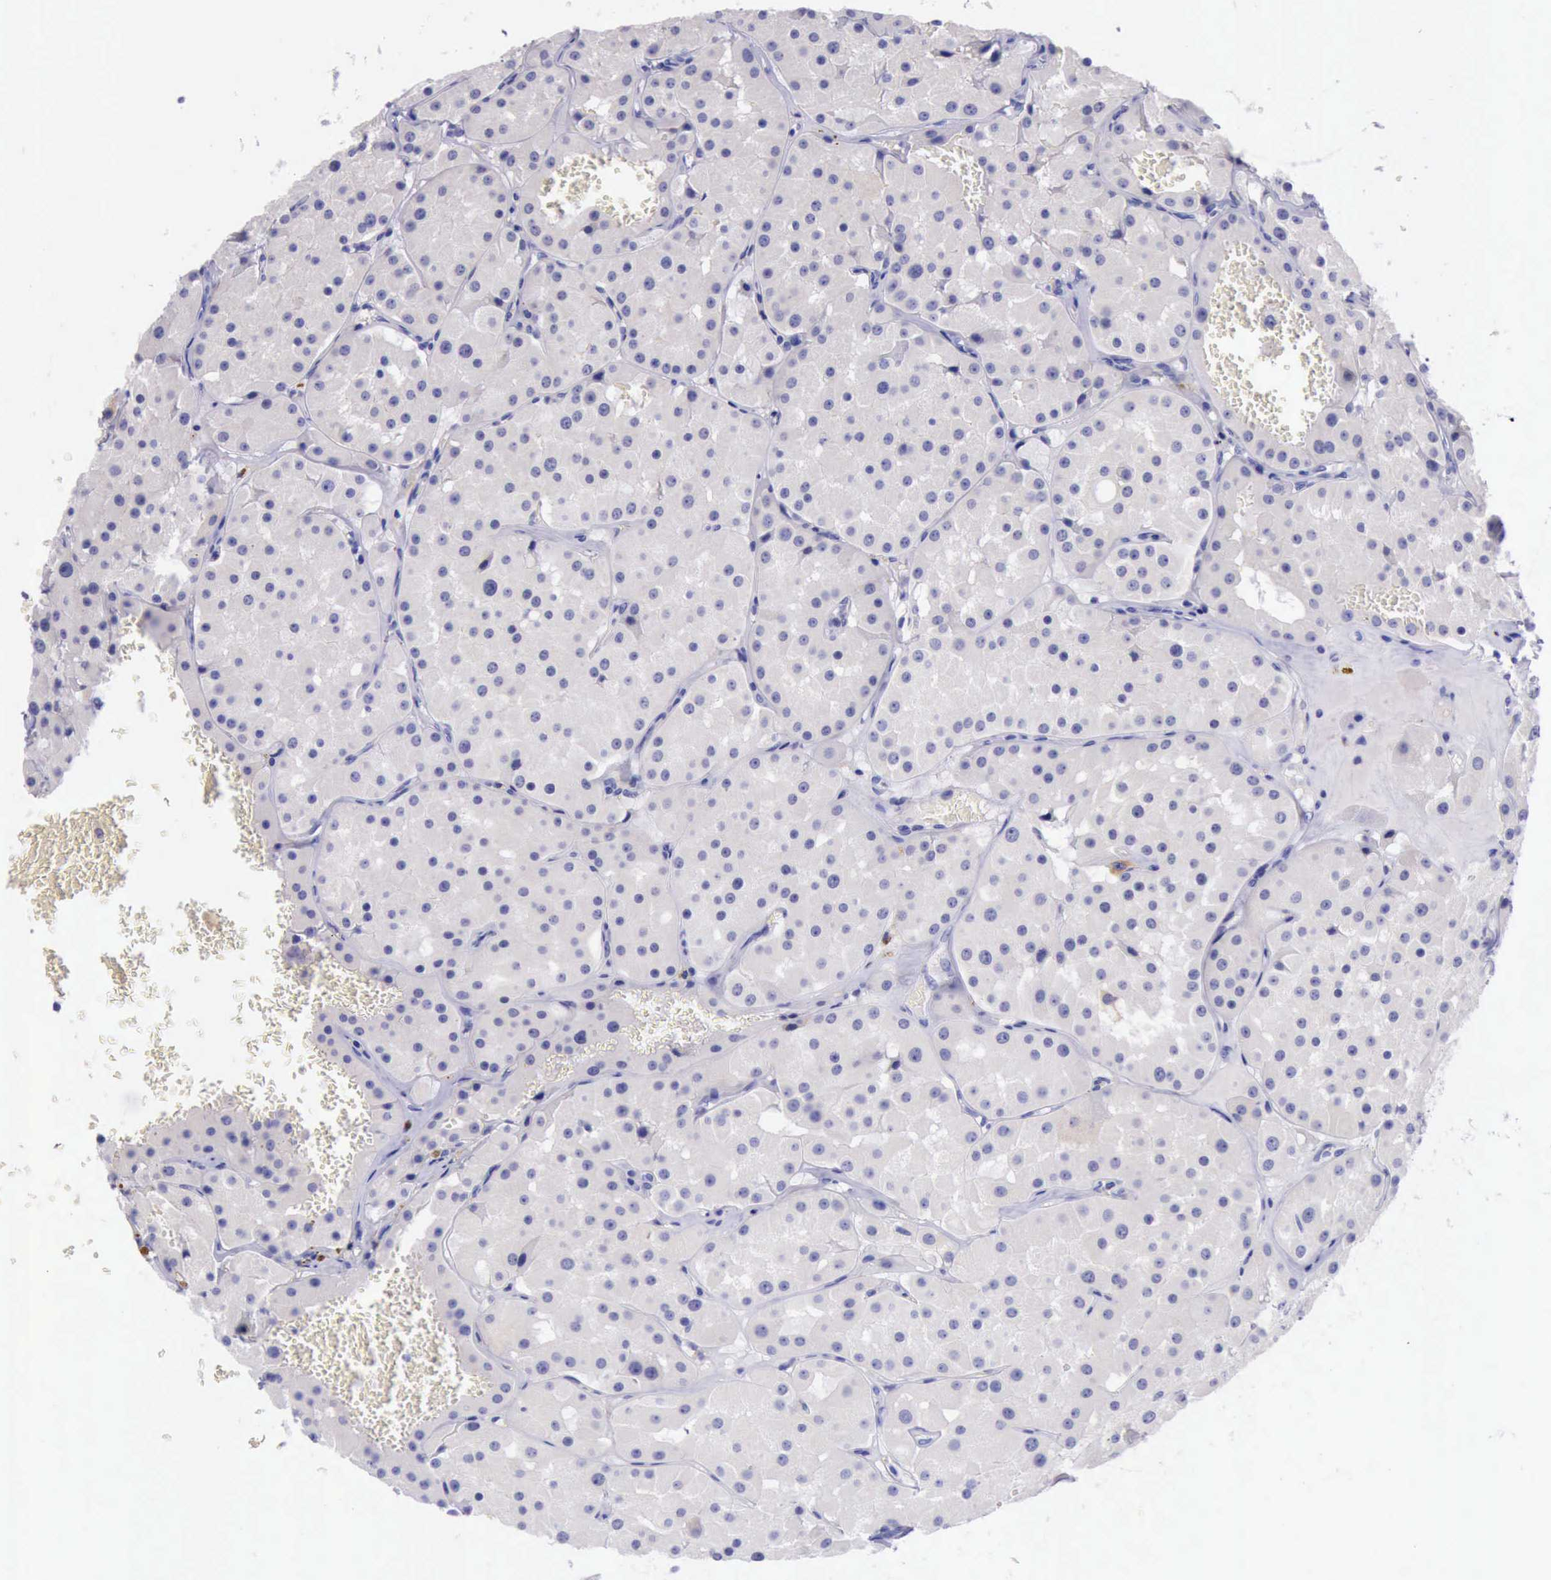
{"staining": {"intensity": "negative", "quantity": "none", "location": "none"}, "tissue": "renal cancer", "cell_type": "Tumor cells", "image_type": "cancer", "snomed": [{"axis": "morphology", "description": "Adenocarcinoma, uncertain malignant potential"}, {"axis": "topography", "description": "Kidney"}], "caption": "This is an immunohistochemistry (IHC) photomicrograph of human renal cancer. There is no expression in tumor cells.", "gene": "LRFN5", "patient": {"sex": "male", "age": 63}}